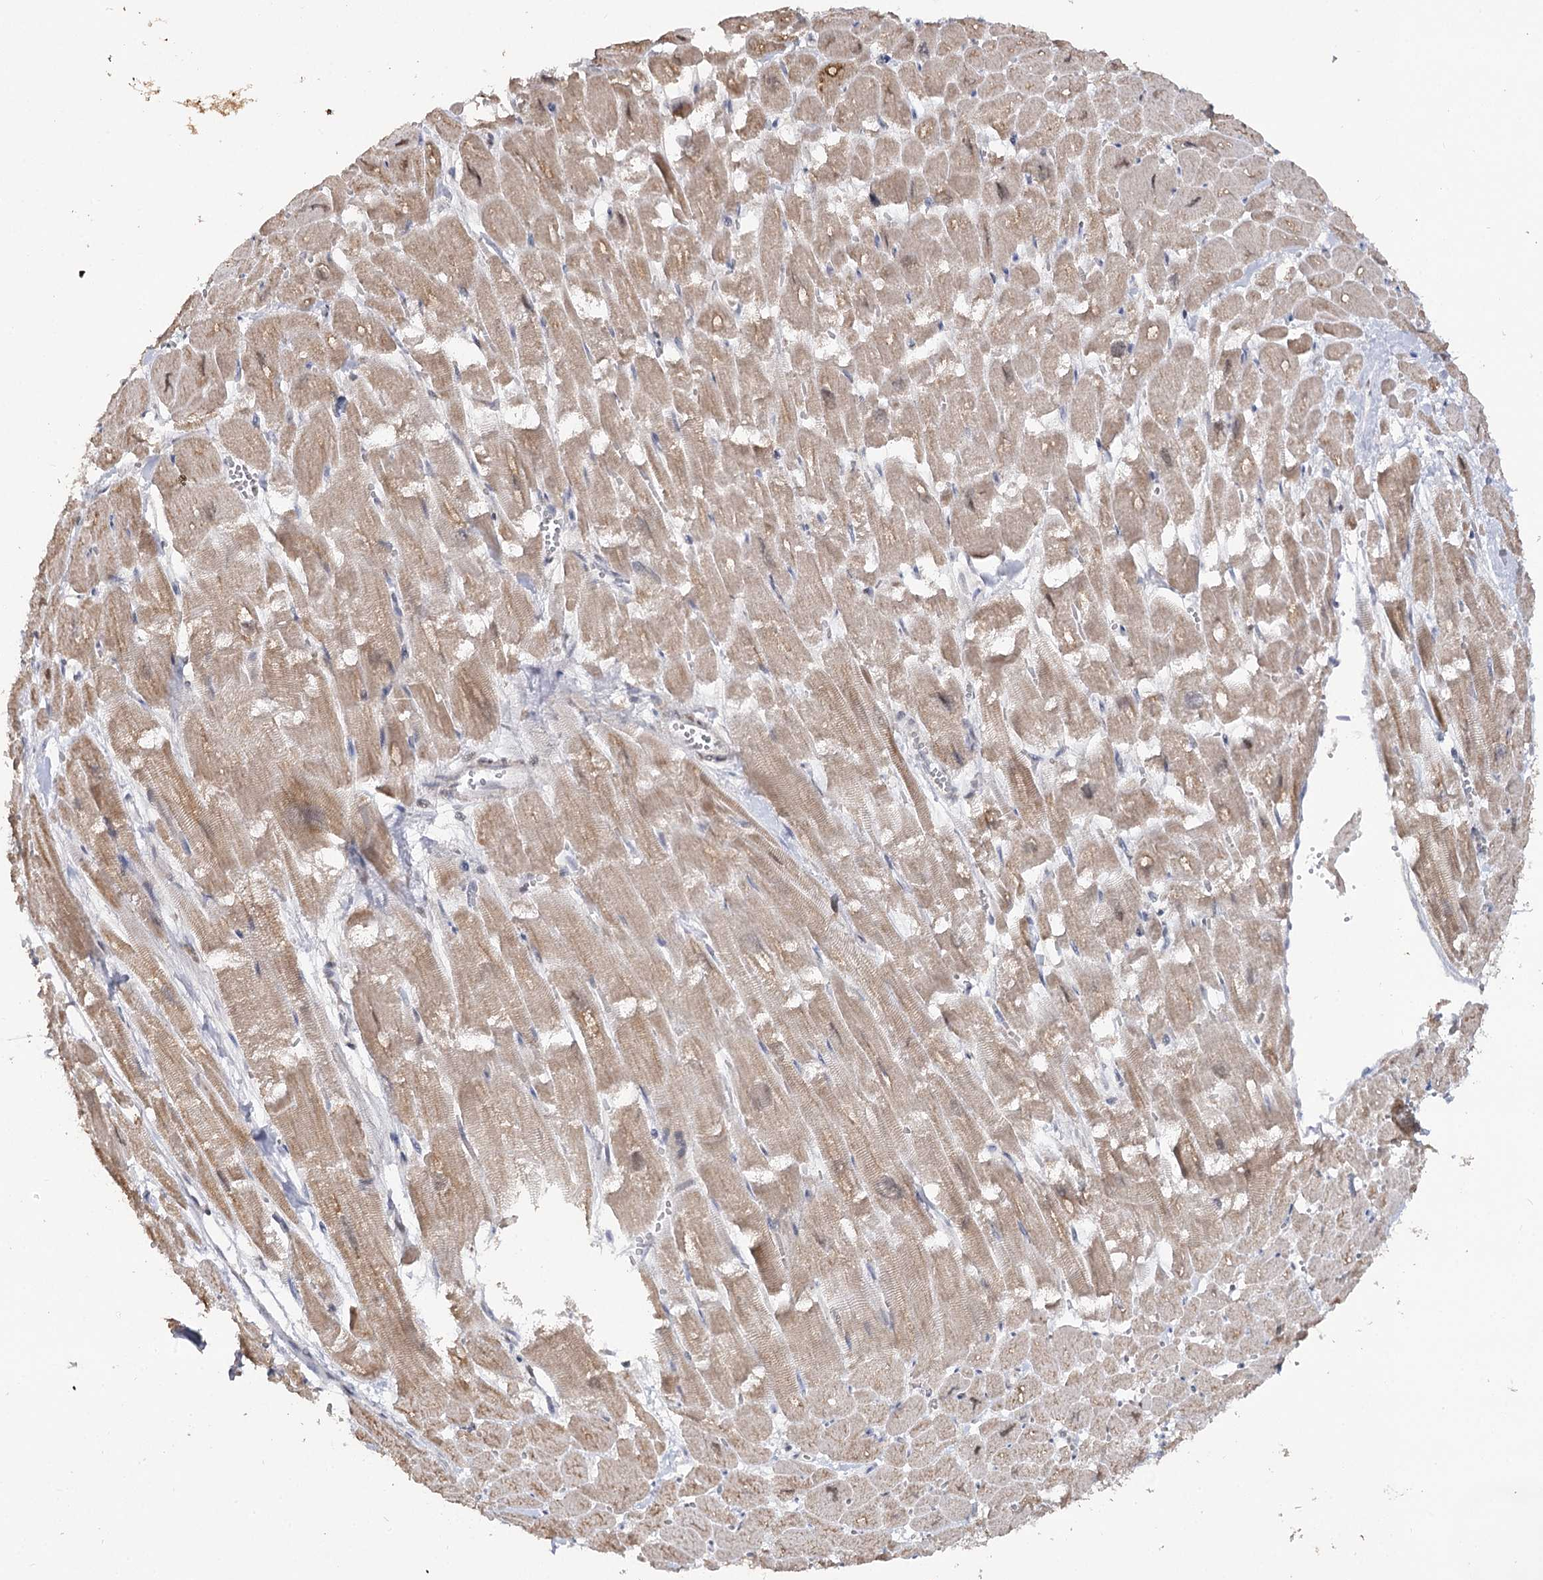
{"staining": {"intensity": "moderate", "quantity": ">75%", "location": "cytoplasmic/membranous"}, "tissue": "heart muscle", "cell_type": "Cardiomyocytes", "image_type": "normal", "snomed": [{"axis": "morphology", "description": "Normal tissue, NOS"}, {"axis": "topography", "description": "Heart"}], "caption": "A photomicrograph showing moderate cytoplasmic/membranous expression in approximately >75% of cardiomyocytes in normal heart muscle, as visualized by brown immunohistochemical staining.", "gene": "RUFY4", "patient": {"sex": "male", "age": 54}}